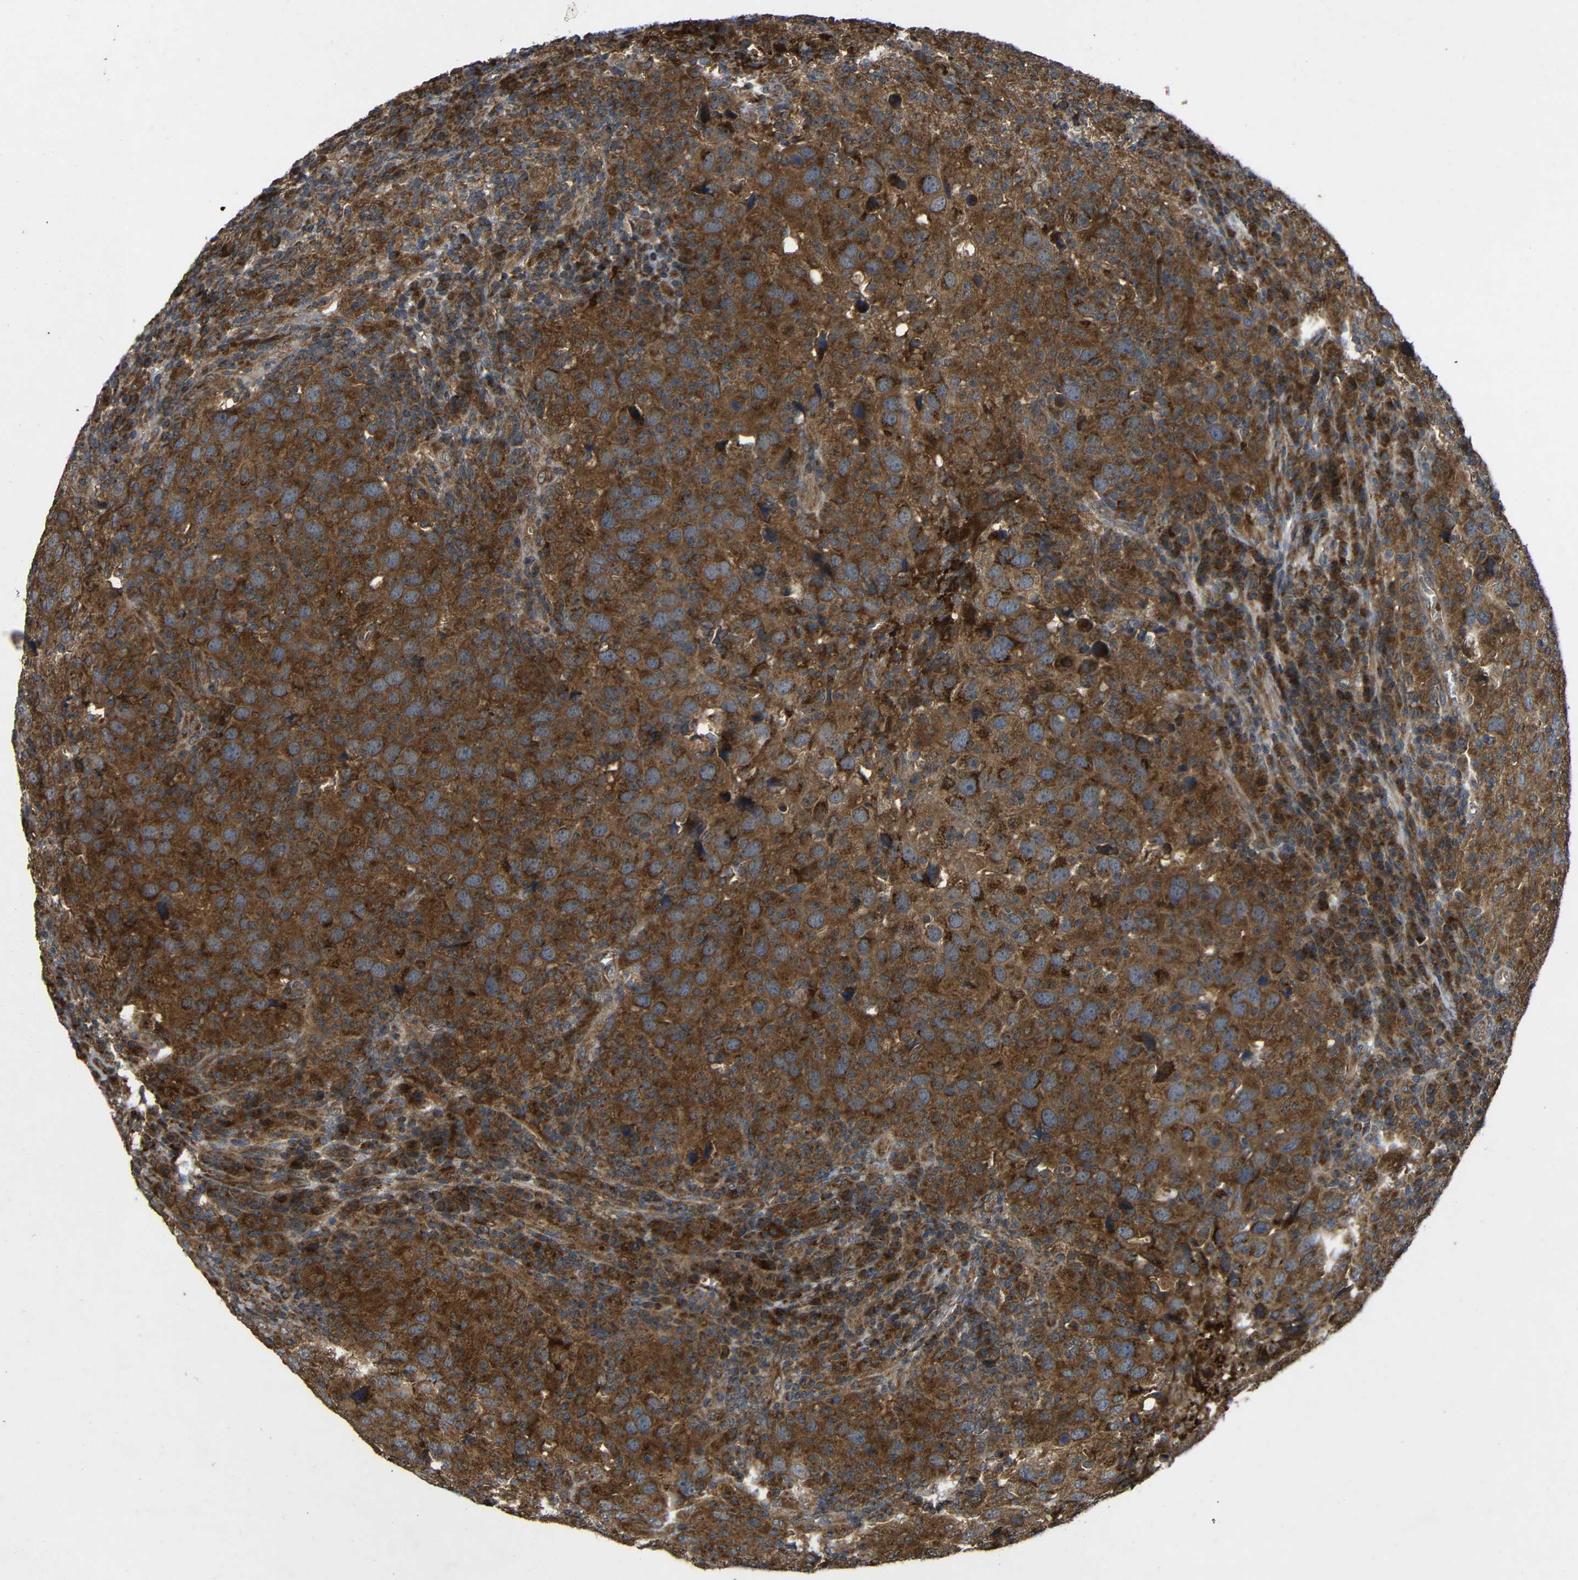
{"staining": {"intensity": "strong", "quantity": "25%-75%", "location": "cytoplasmic/membranous"}, "tissue": "head and neck cancer", "cell_type": "Tumor cells", "image_type": "cancer", "snomed": [{"axis": "morphology", "description": "Adenocarcinoma, NOS"}, {"axis": "topography", "description": "Salivary gland"}, {"axis": "topography", "description": "Head-Neck"}], "caption": "DAB immunohistochemical staining of human head and neck cancer (adenocarcinoma) shows strong cytoplasmic/membranous protein expression in about 25%-75% of tumor cells.", "gene": "C1GALT1", "patient": {"sex": "female", "age": 65}}